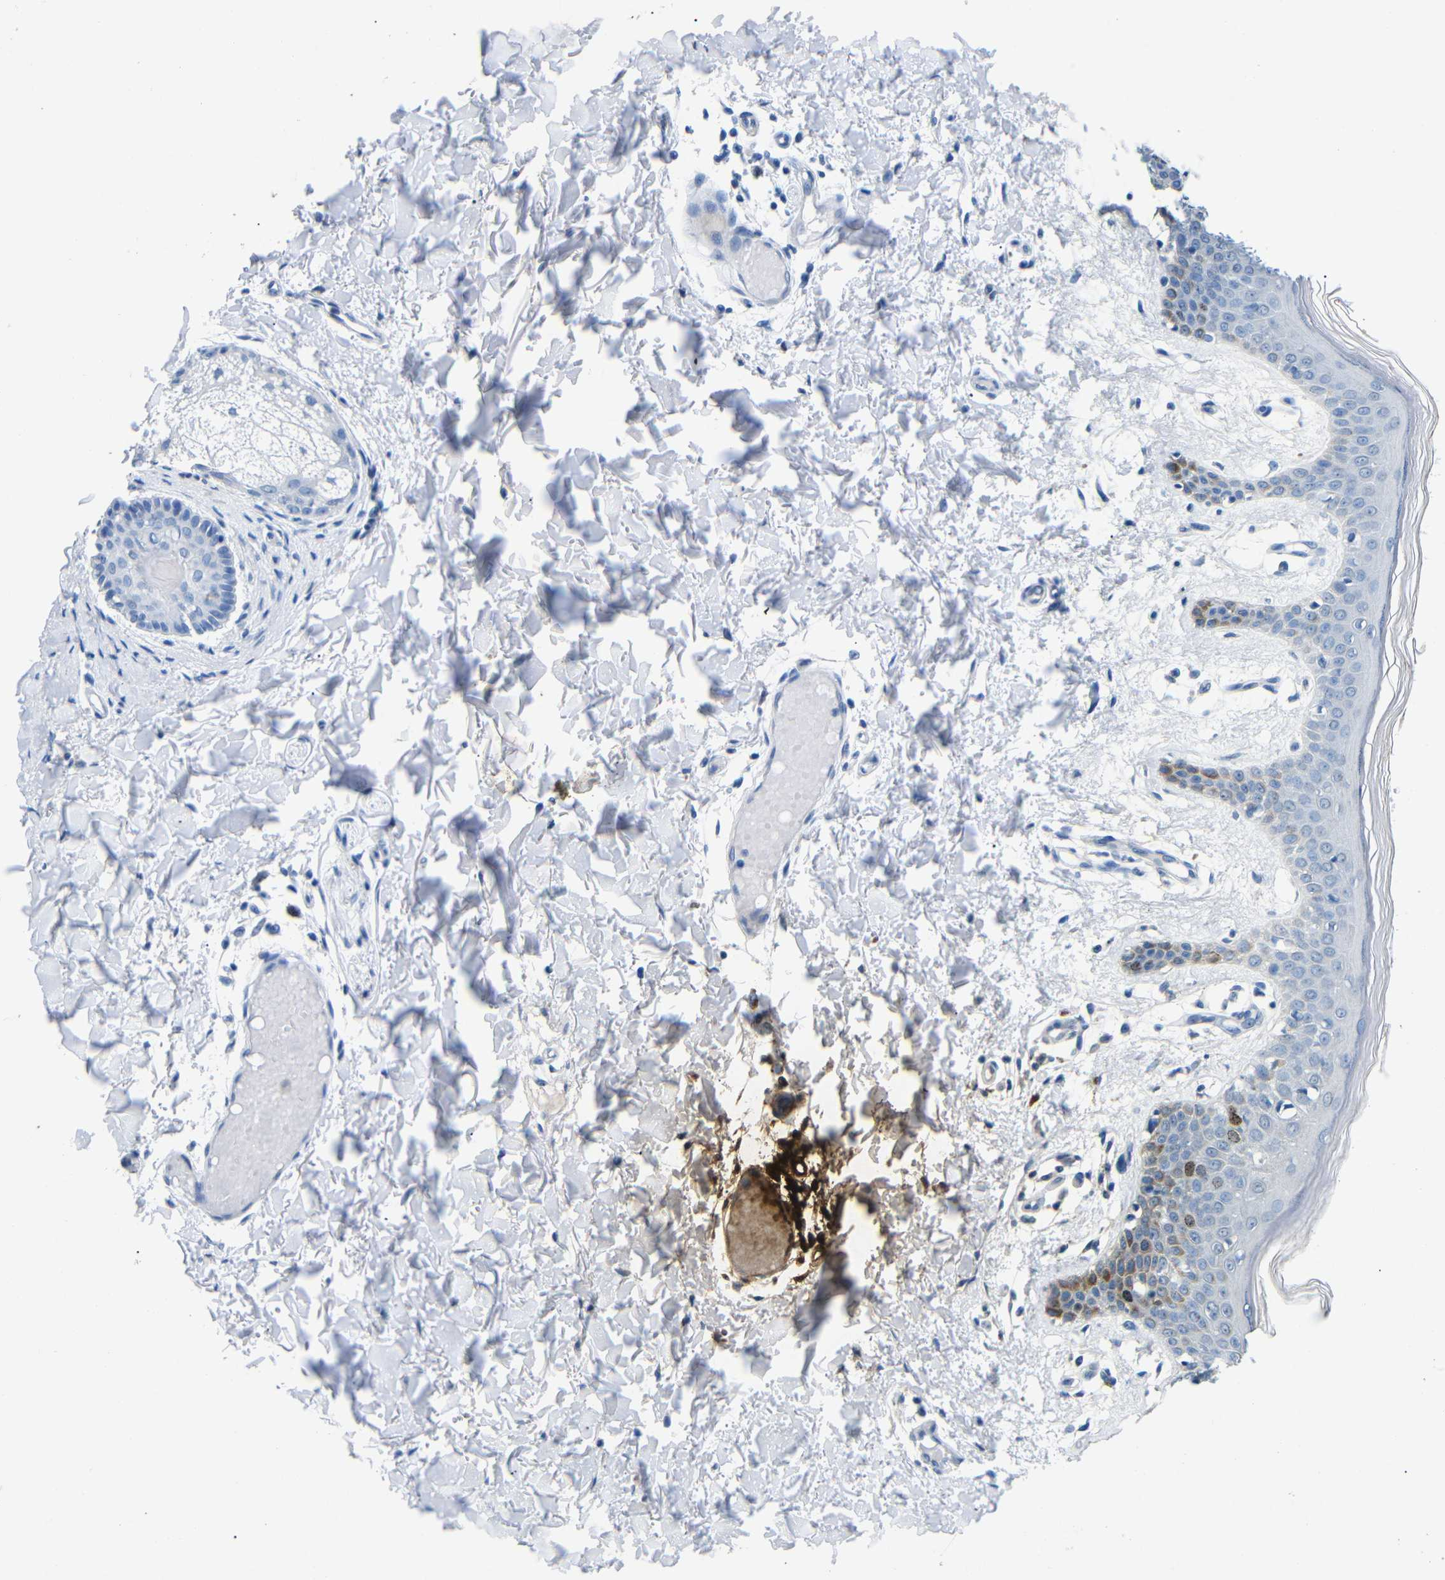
{"staining": {"intensity": "negative", "quantity": "none", "location": "none"}, "tissue": "skin", "cell_type": "Fibroblasts", "image_type": "normal", "snomed": [{"axis": "morphology", "description": "Normal tissue, NOS"}, {"axis": "topography", "description": "Skin"}], "caption": "The micrograph demonstrates no staining of fibroblasts in unremarkable skin.", "gene": "INCENP", "patient": {"sex": "male", "age": 53}}